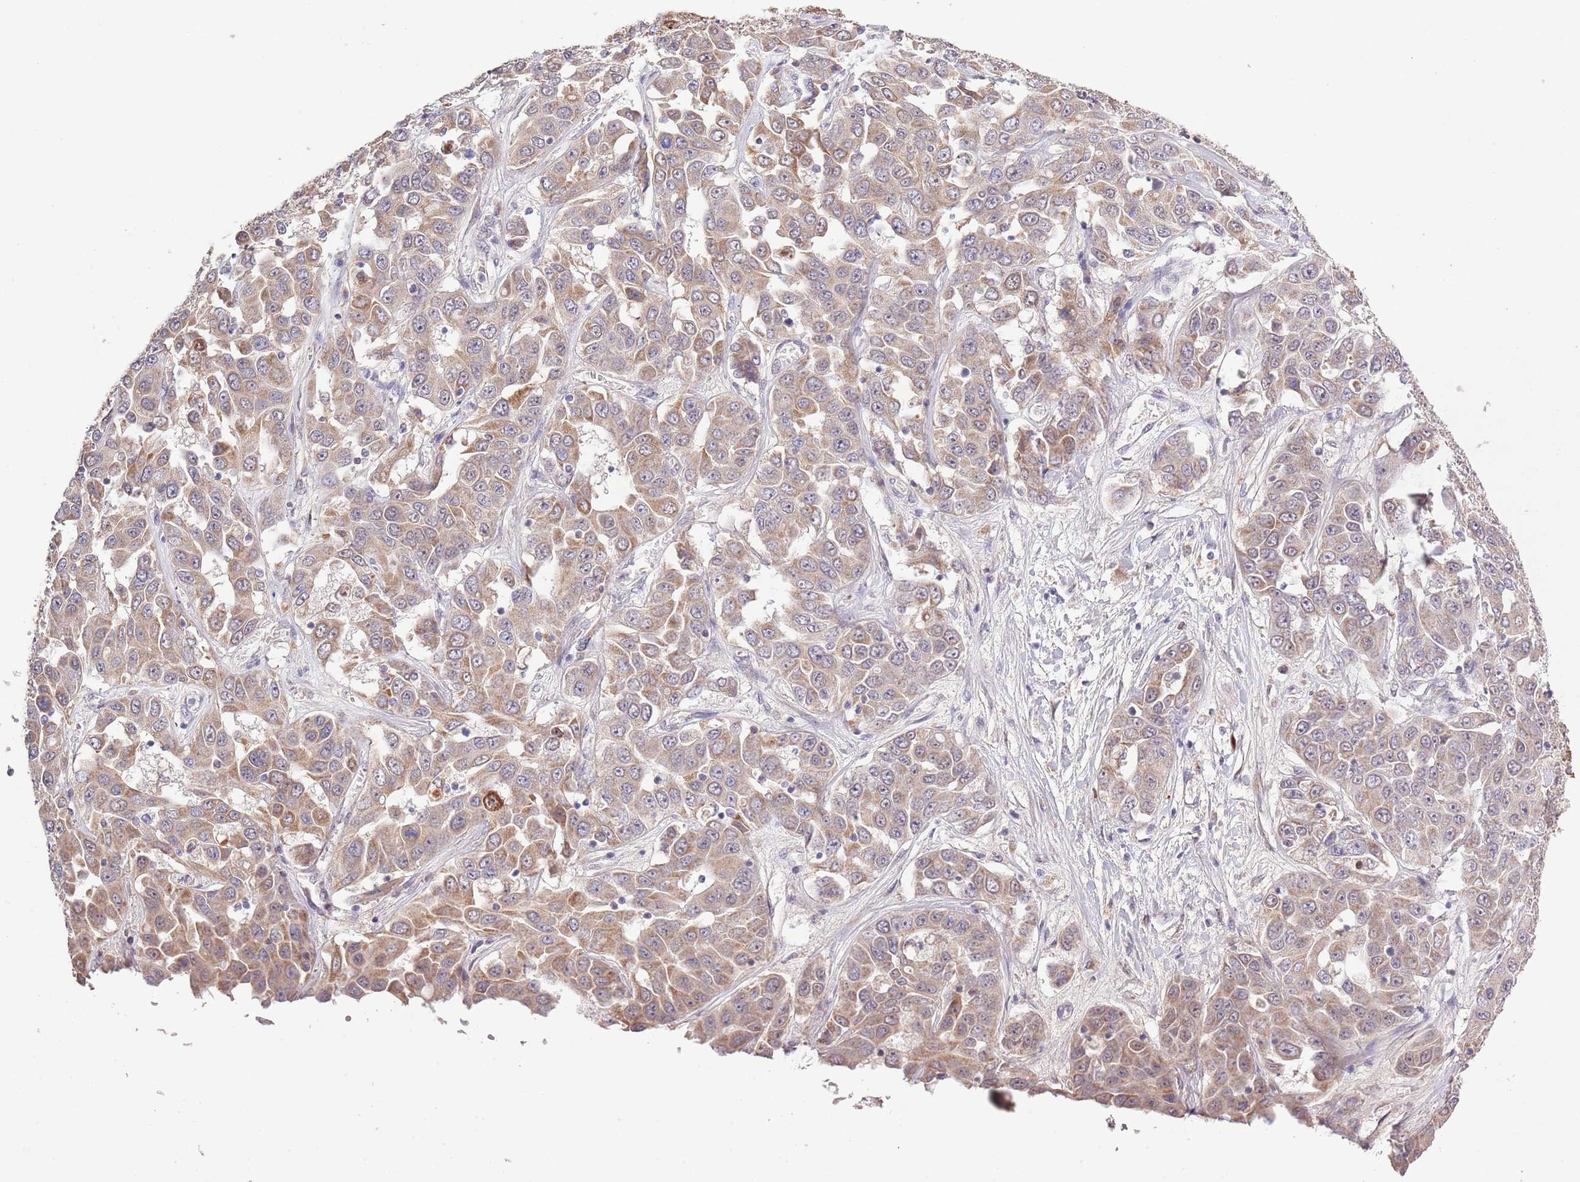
{"staining": {"intensity": "weak", "quantity": "25%-75%", "location": "cytoplasmic/membranous"}, "tissue": "liver cancer", "cell_type": "Tumor cells", "image_type": "cancer", "snomed": [{"axis": "morphology", "description": "Cholangiocarcinoma"}, {"axis": "topography", "description": "Liver"}], "caption": "Immunohistochemistry histopathology image of neoplastic tissue: liver cholangiocarcinoma stained using immunohistochemistry exhibits low levels of weak protein expression localized specifically in the cytoplasmic/membranous of tumor cells, appearing as a cytoplasmic/membranous brown color.", "gene": "IVD", "patient": {"sex": "female", "age": 52}}